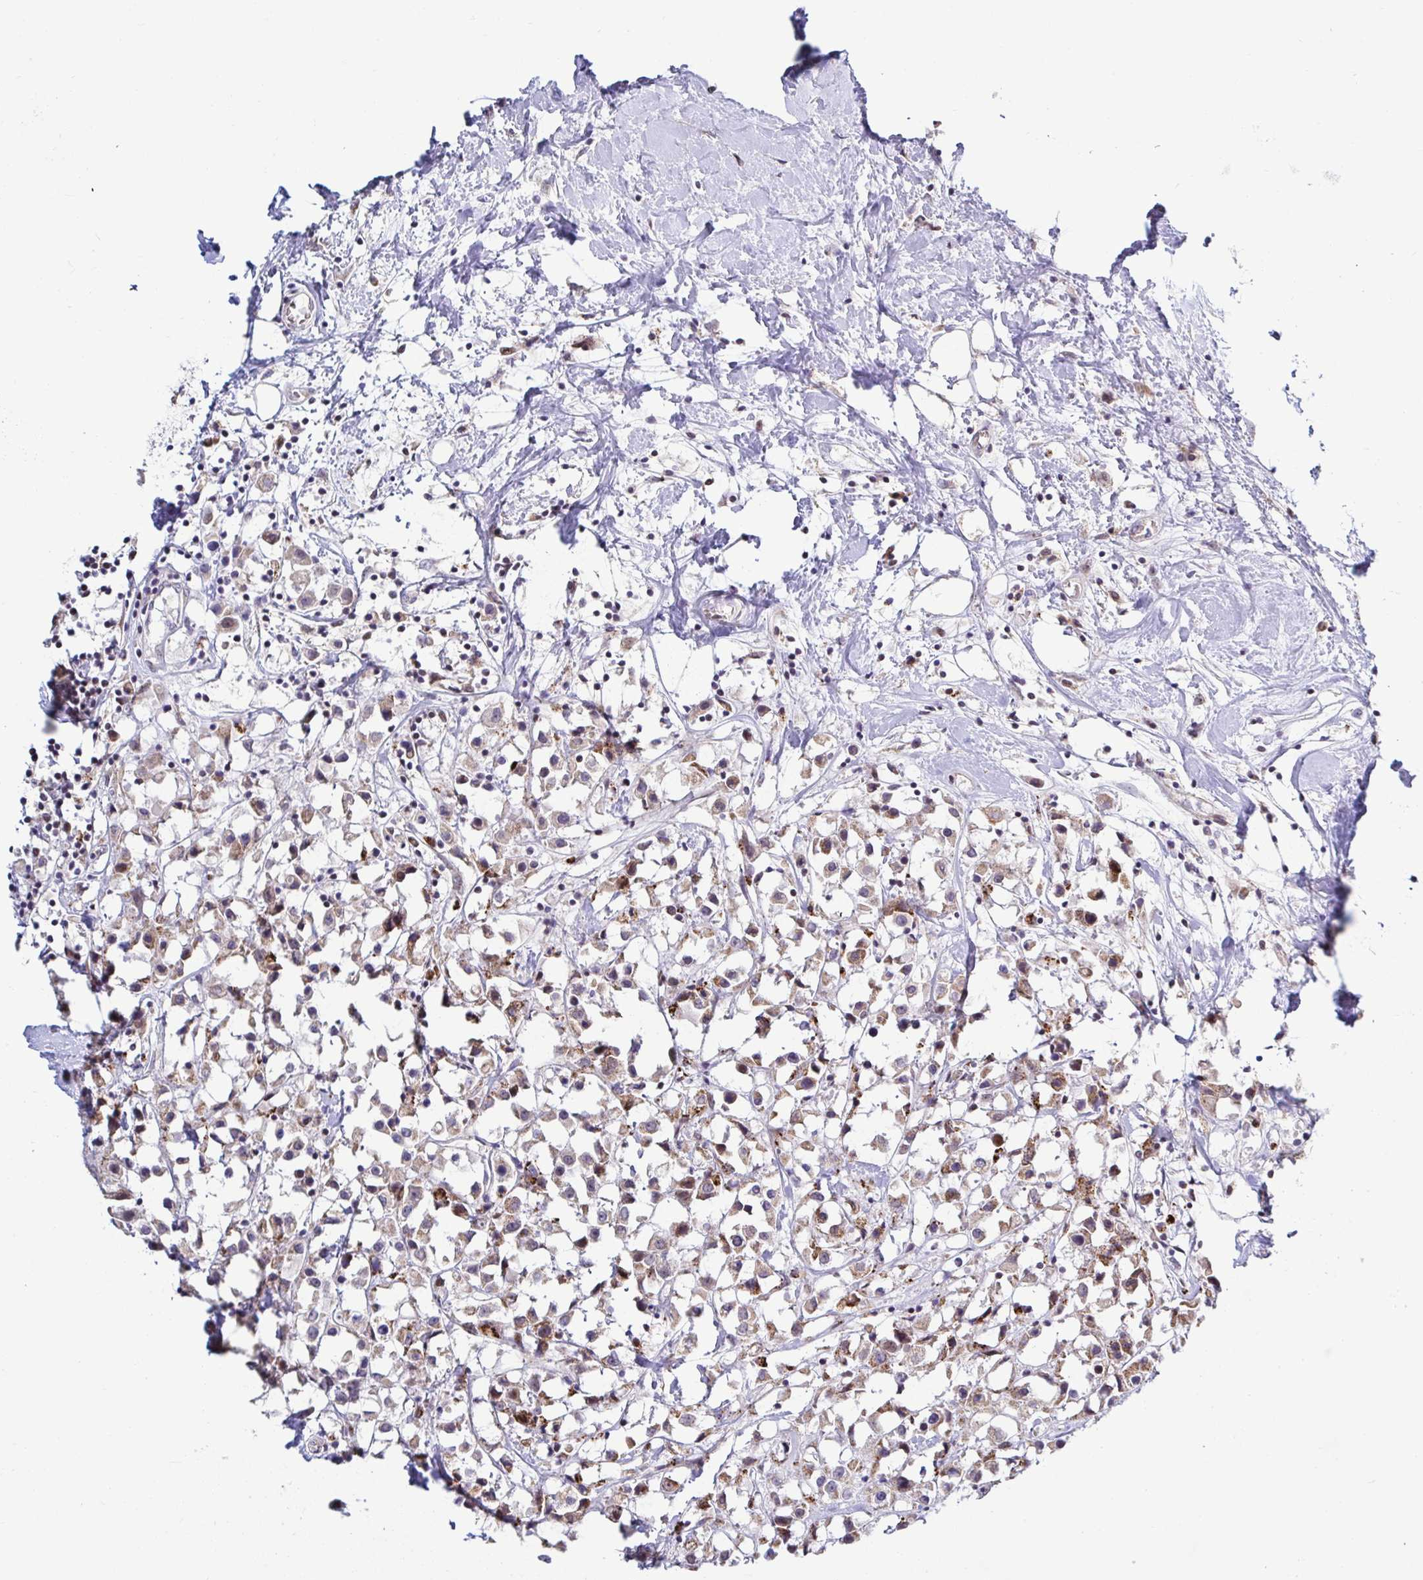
{"staining": {"intensity": "weak", "quantity": ">75%", "location": "cytoplasmic/membranous"}, "tissue": "breast cancer", "cell_type": "Tumor cells", "image_type": "cancer", "snomed": [{"axis": "morphology", "description": "Duct carcinoma"}, {"axis": "topography", "description": "Breast"}], "caption": "Breast cancer tissue demonstrates weak cytoplasmic/membranous positivity in approximately >75% of tumor cells, visualized by immunohistochemistry.", "gene": "DZIP1", "patient": {"sex": "female", "age": 61}}